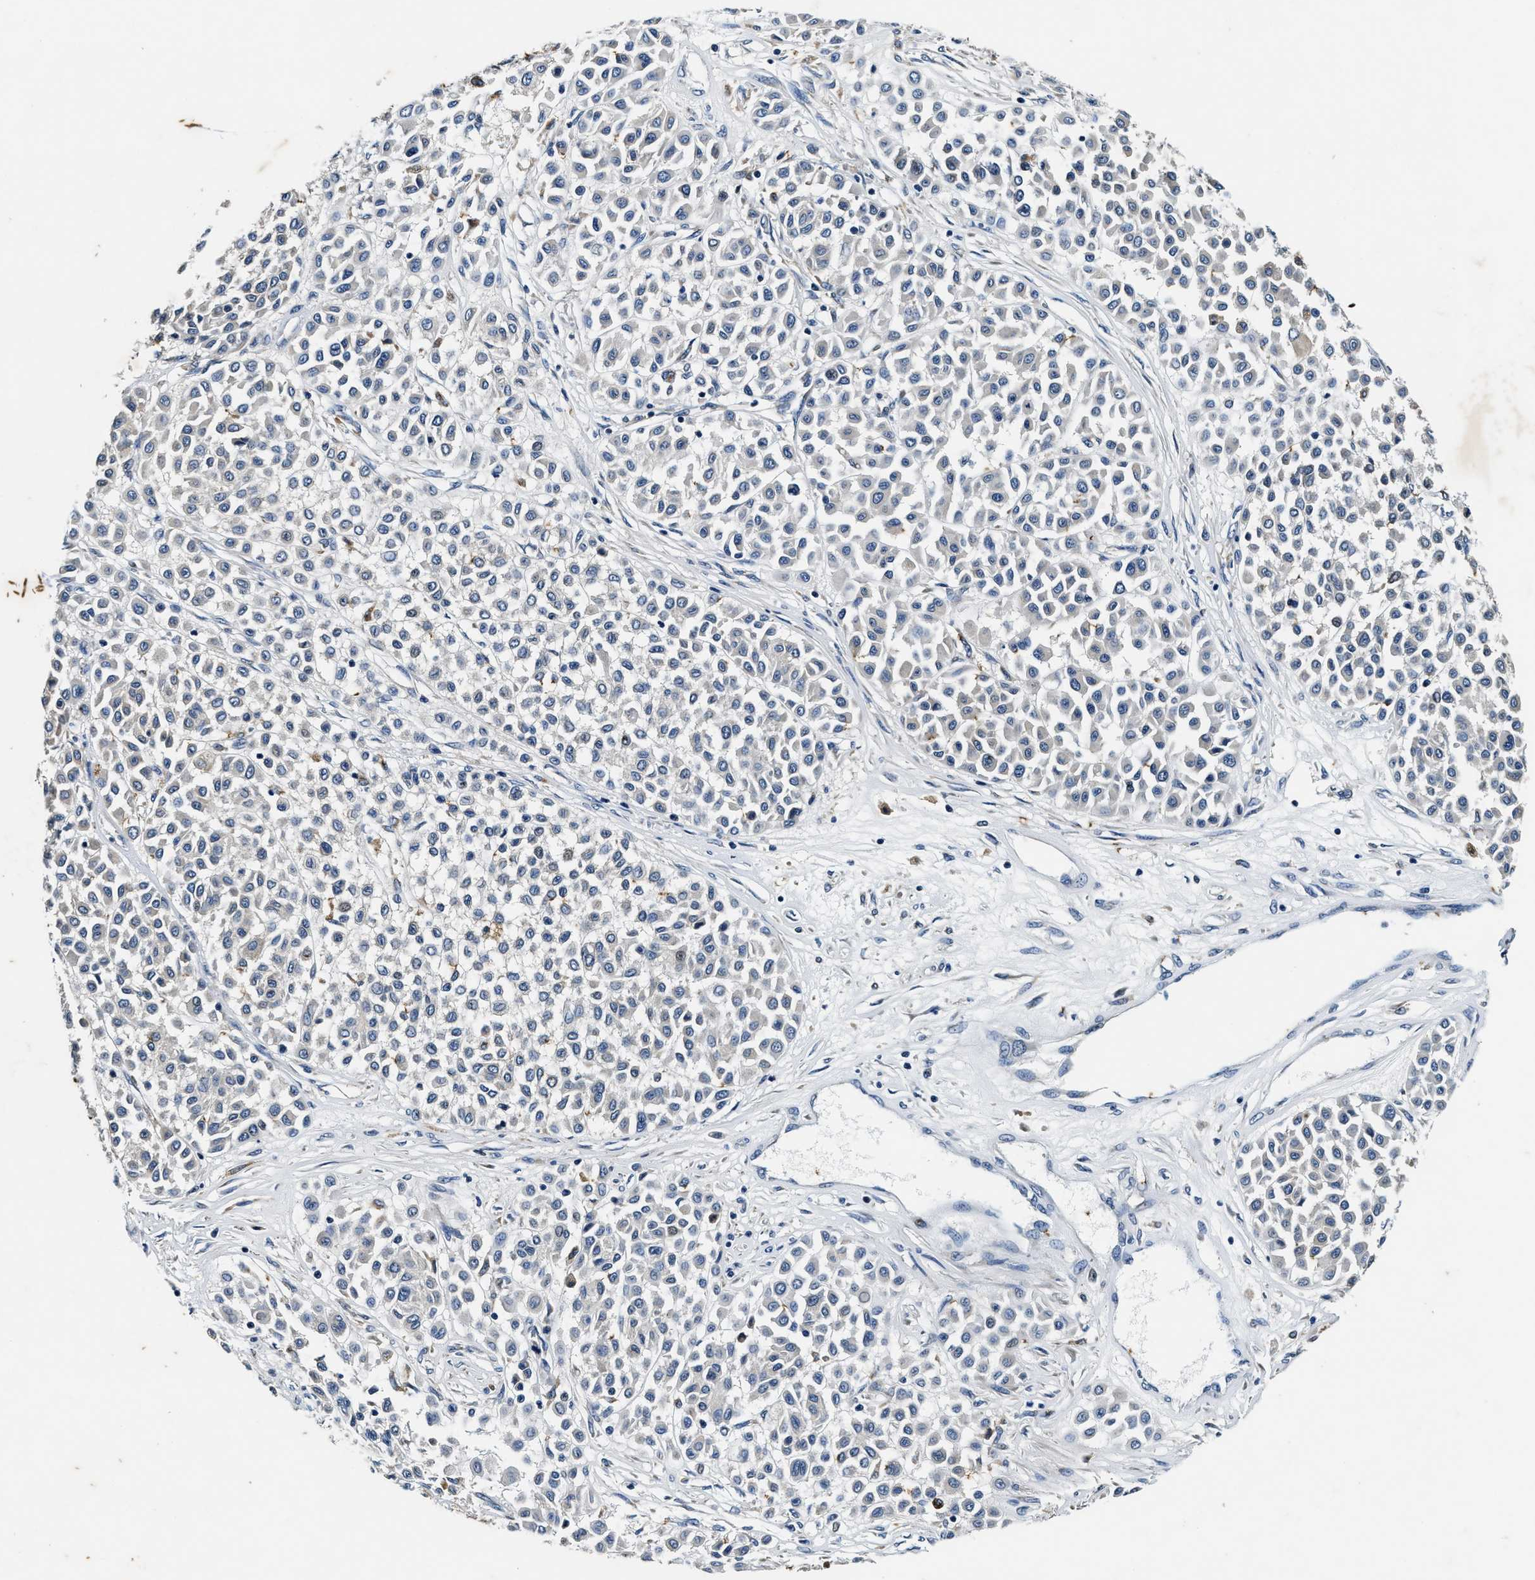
{"staining": {"intensity": "negative", "quantity": "none", "location": "none"}, "tissue": "melanoma", "cell_type": "Tumor cells", "image_type": "cancer", "snomed": [{"axis": "morphology", "description": "Malignant melanoma, Metastatic site"}, {"axis": "topography", "description": "Soft tissue"}], "caption": "This is an immunohistochemistry histopathology image of human melanoma. There is no staining in tumor cells.", "gene": "PI4KB", "patient": {"sex": "male", "age": 41}}